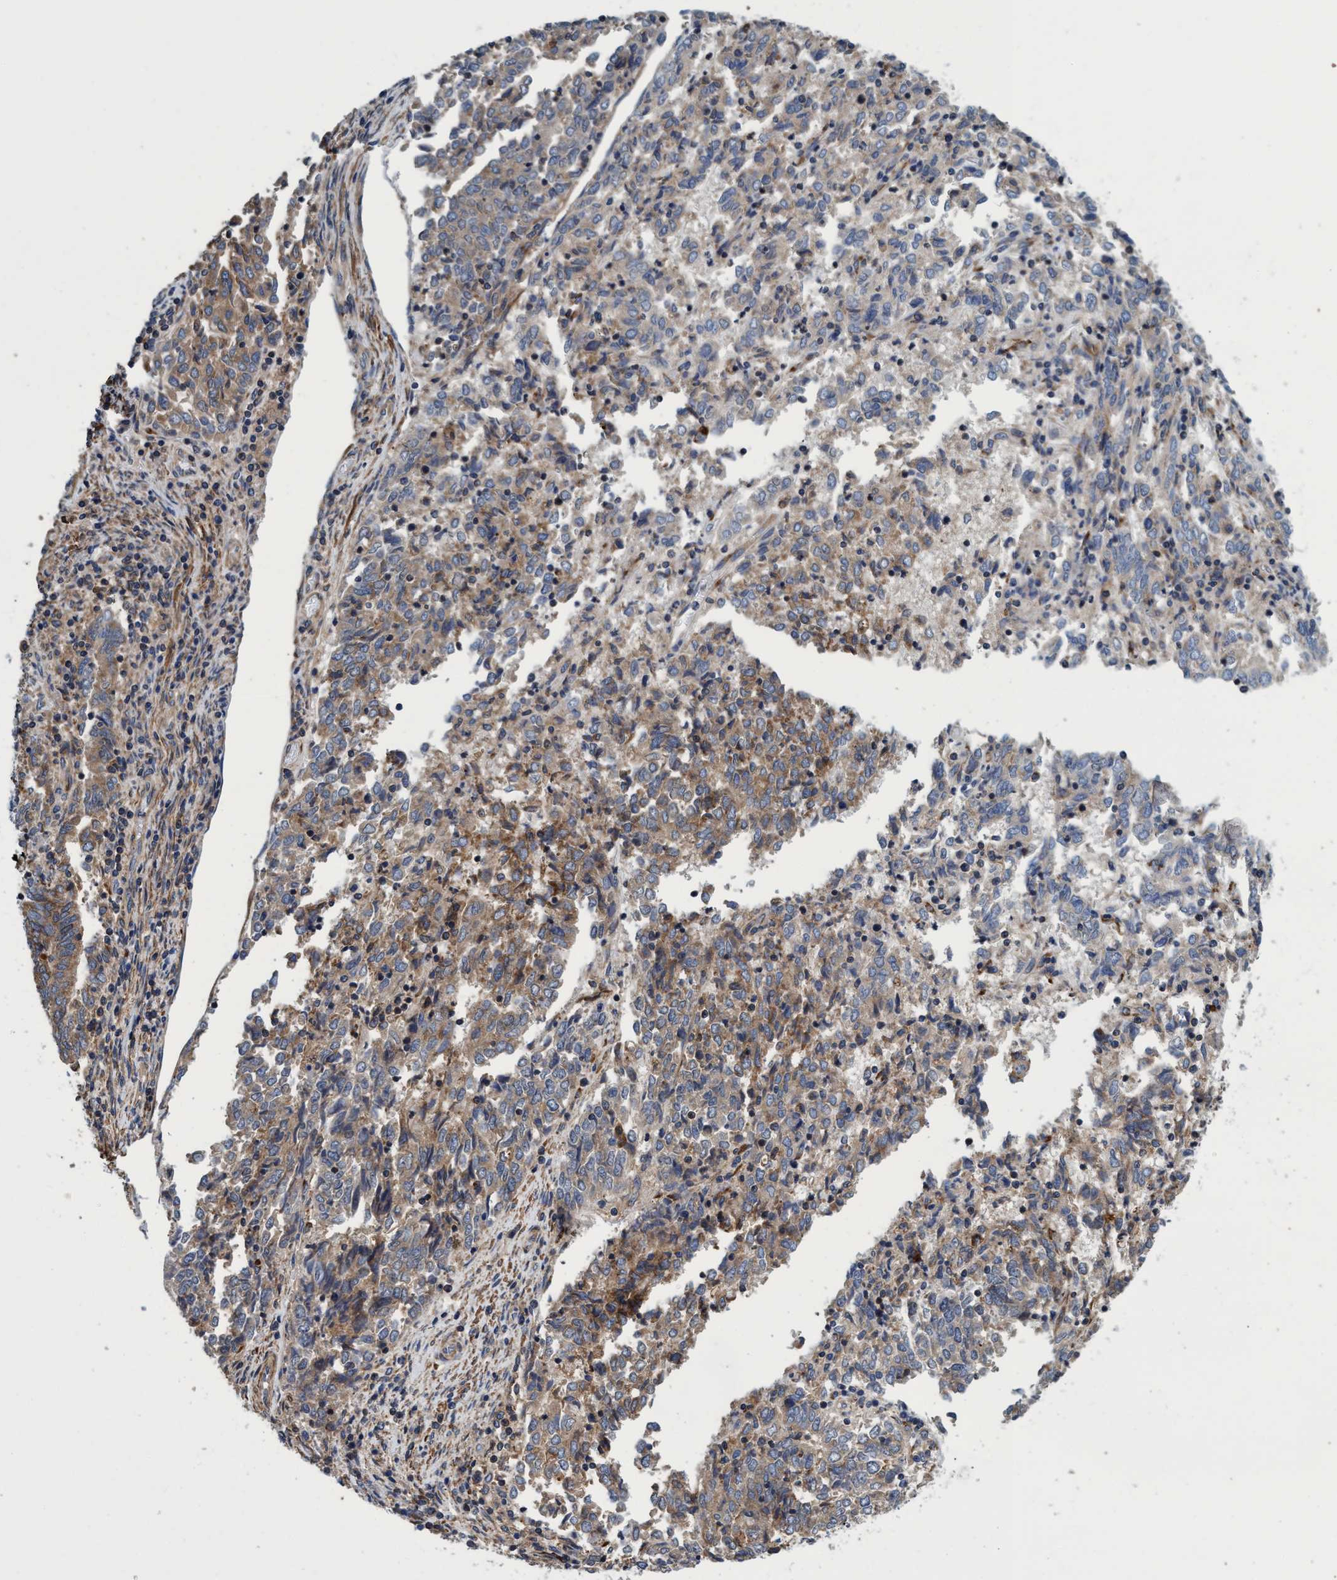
{"staining": {"intensity": "moderate", "quantity": ">75%", "location": "cytoplasmic/membranous"}, "tissue": "endometrial cancer", "cell_type": "Tumor cells", "image_type": "cancer", "snomed": [{"axis": "morphology", "description": "Adenocarcinoma, NOS"}, {"axis": "topography", "description": "Endometrium"}], "caption": "Endometrial adenocarcinoma stained with a brown dye displays moderate cytoplasmic/membranous positive positivity in about >75% of tumor cells.", "gene": "CALCOCO2", "patient": {"sex": "female", "age": 80}}